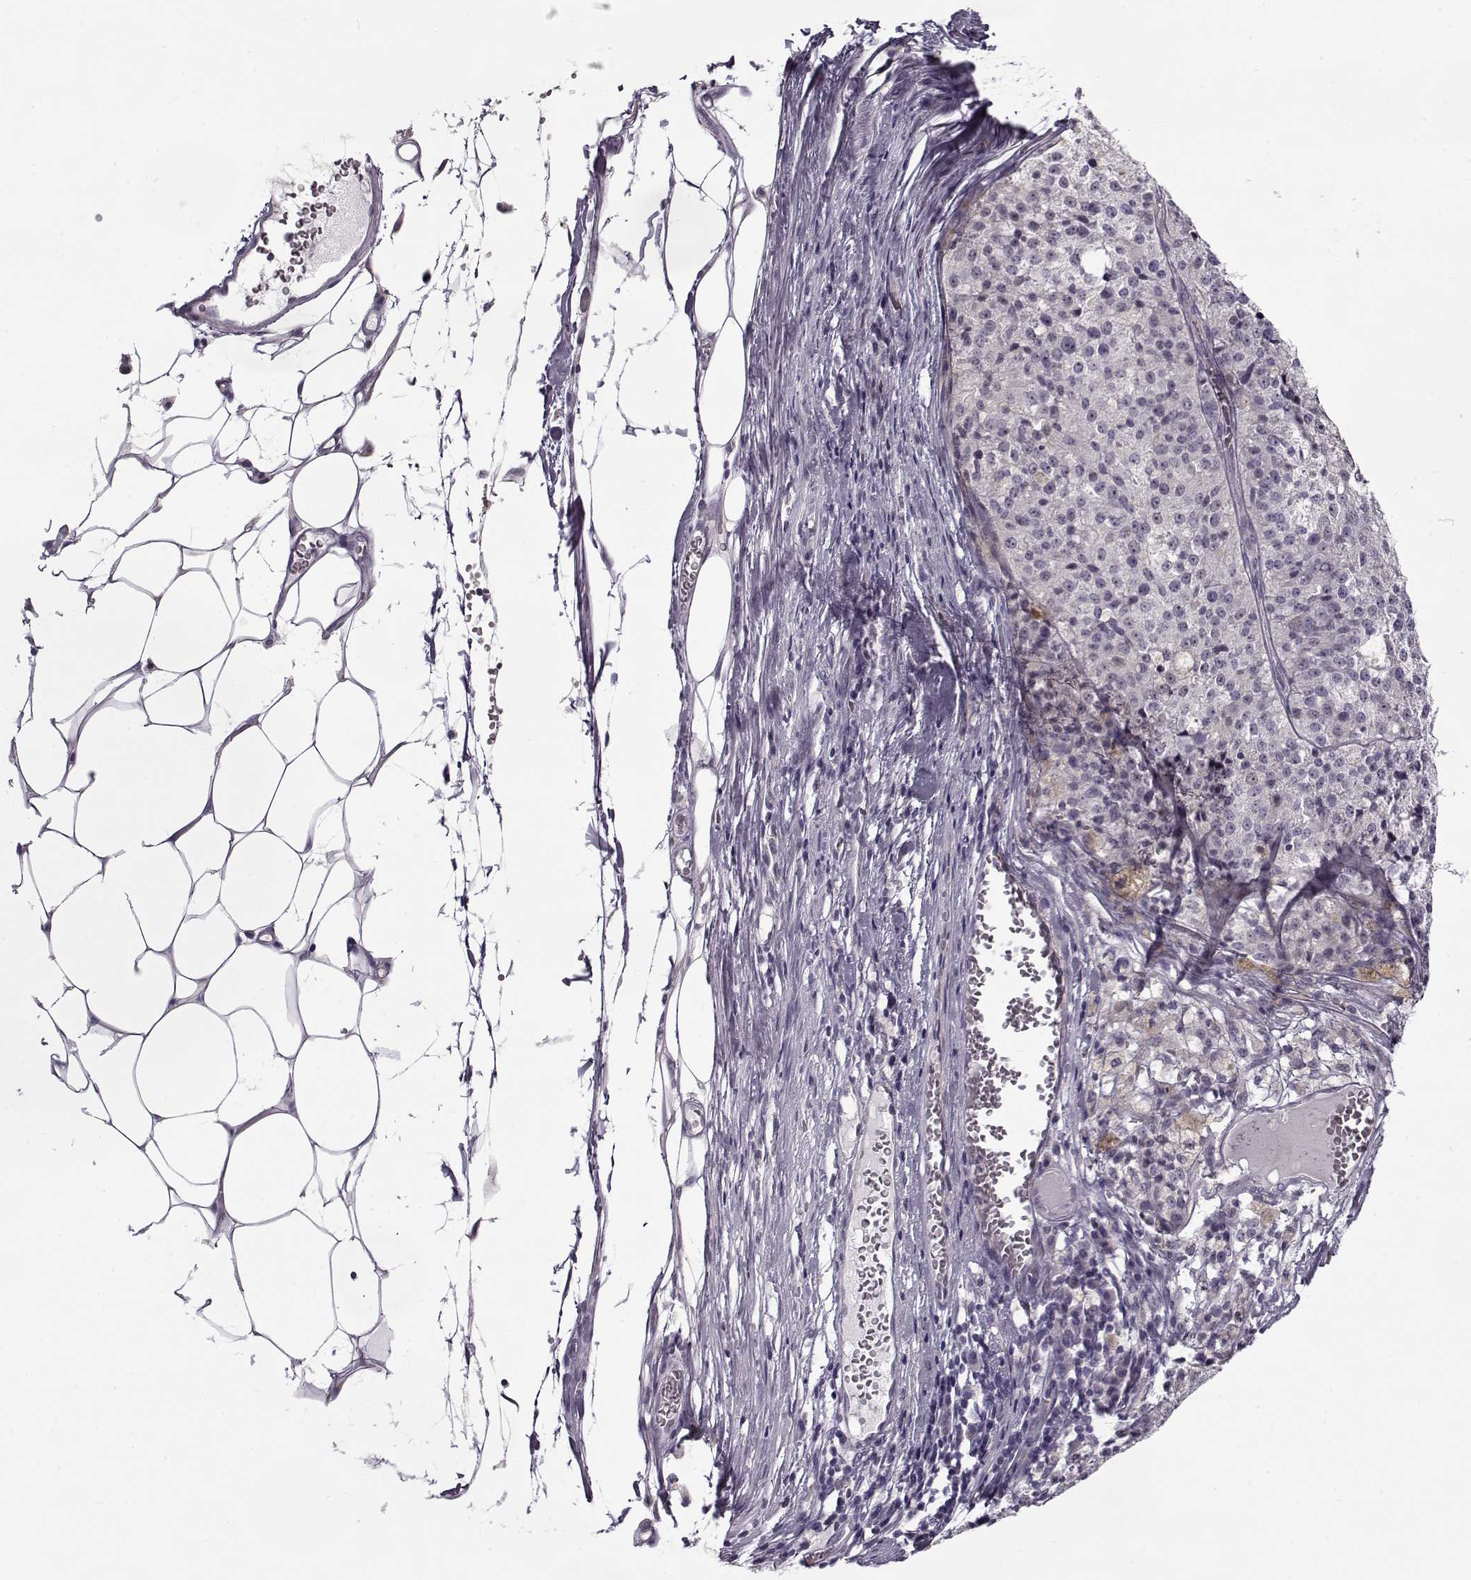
{"staining": {"intensity": "negative", "quantity": "none", "location": "none"}, "tissue": "melanoma", "cell_type": "Tumor cells", "image_type": "cancer", "snomed": [{"axis": "morphology", "description": "Malignant melanoma, Metastatic site"}, {"axis": "topography", "description": "Lymph node"}], "caption": "IHC histopathology image of neoplastic tissue: melanoma stained with DAB (3,3'-diaminobenzidine) displays no significant protein positivity in tumor cells.", "gene": "PNMT", "patient": {"sex": "female", "age": 64}}